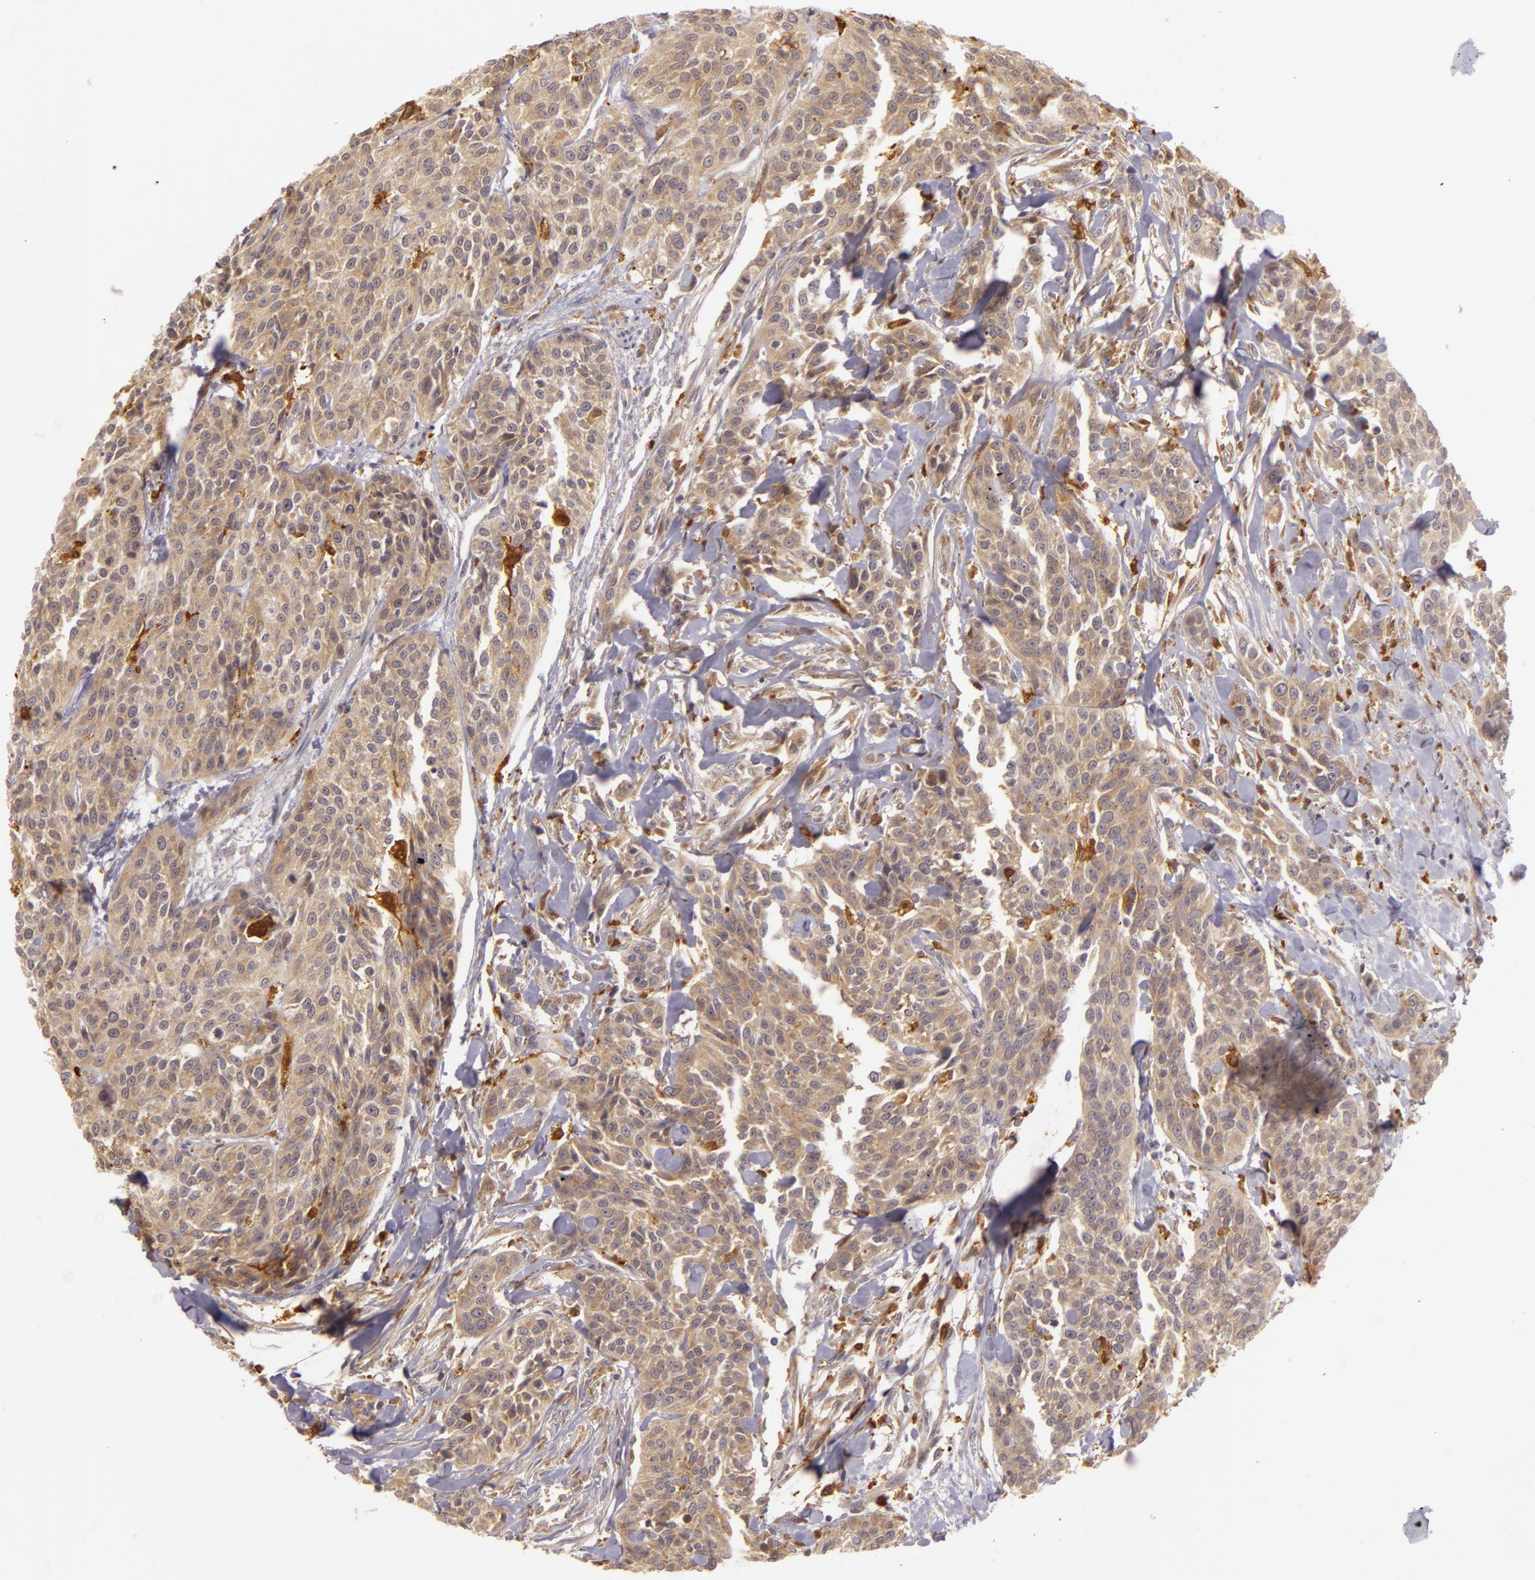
{"staining": {"intensity": "weak", "quantity": ">75%", "location": "cytoplasmic/membranous"}, "tissue": "urothelial cancer", "cell_type": "Tumor cells", "image_type": "cancer", "snomed": [{"axis": "morphology", "description": "Urothelial carcinoma, High grade"}, {"axis": "topography", "description": "Urinary bladder"}], "caption": "Tumor cells show low levels of weak cytoplasmic/membranous positivity in approximately >75% of cells in human high-grade urothelial carcinoma.", "gene": "PPP1R3F", "patient": {"sex": "male", "age": 56}}